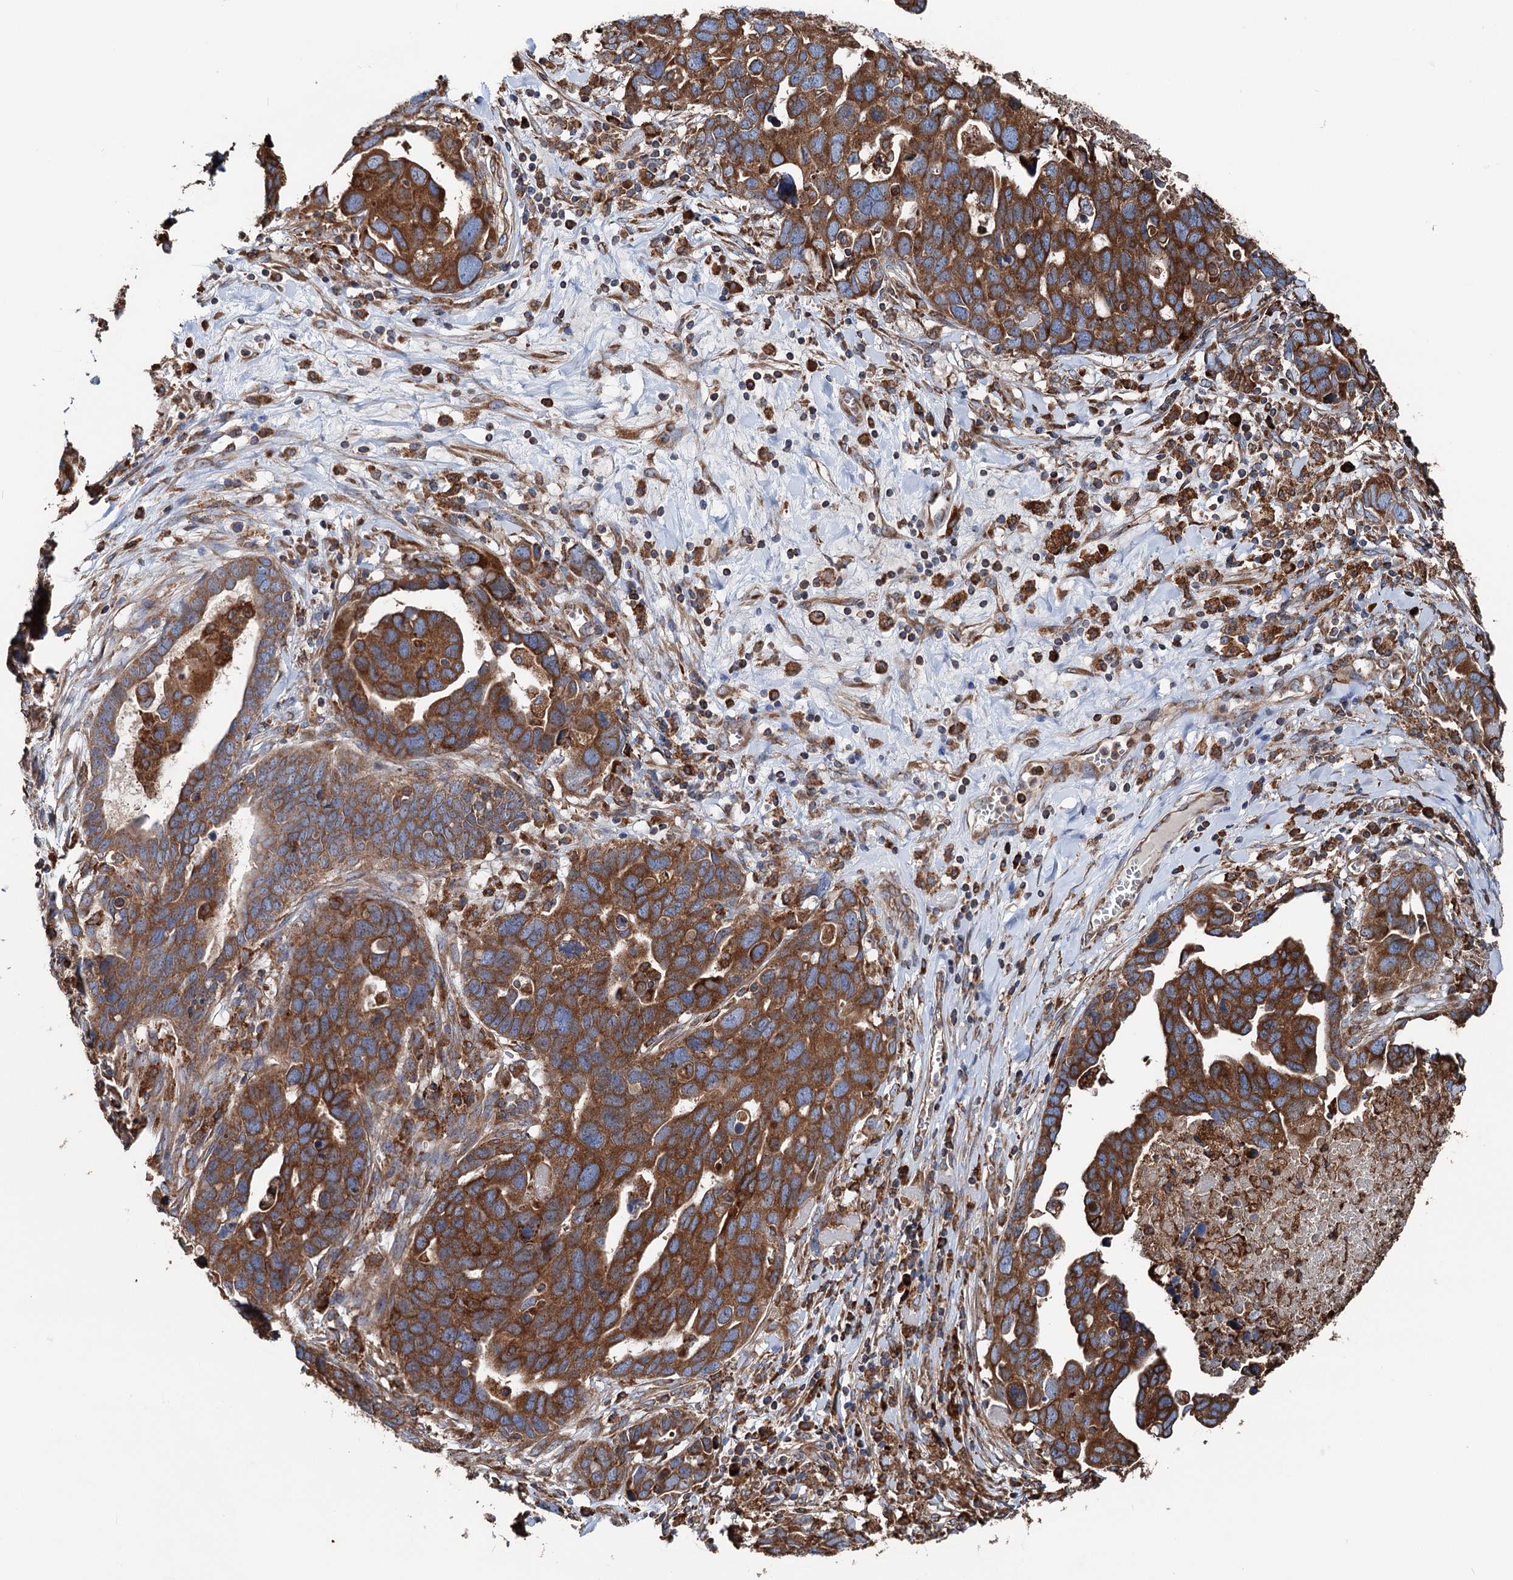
{"staining": {"intensity": "moderate", "quantity": ">75%", "location": "cytoplasmic/membranous"}, "tissue": "ovarian cancer", "cell_type": "Tumor cells", "image_type": "cancer", "snomed": [{"axis": "morphology", "description": "Cystadenocarcinoma, serous, NOS"}, {"axis": "topography", "description": "Ovary"}], "caption": "Protein positivity by immunohistochemistry (IHC) reveals moderate cytoplasmic/membranous staining in about >75% of tumor cells in ovarian cancer (serous cystadenocarcinoma).", "gene": "ERP29", "patient": {"sex": "female", "age": 54}}